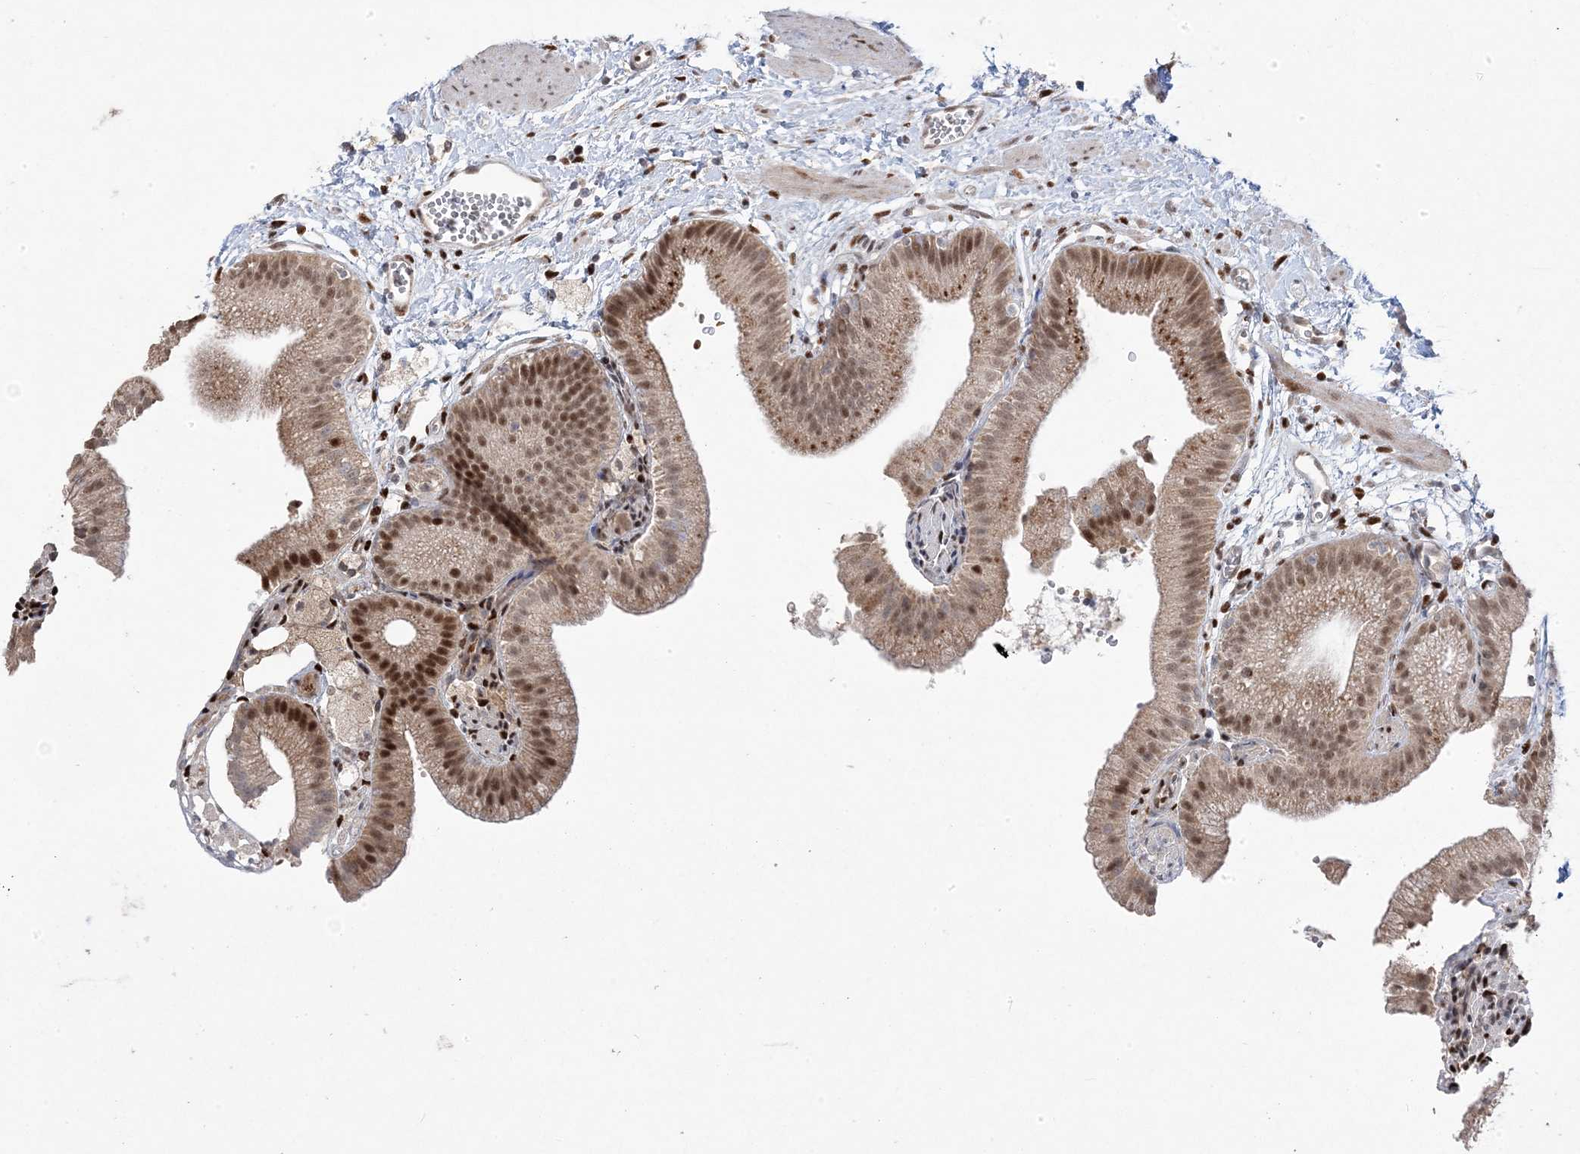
{"staining": {"intensity": "moderate", "quantity": ">75%", "location": "cytoplasmic/membranous,nuclear"}, "tissue": "gallbladder", "cell_type": "Glandular cells", "image_type": "normal", "snomed": [{"axis": "morphology", "description": "Normal tissue, NOS"}, {"axis": "topography", "description": "Gallbladder"}], "caption": "DAB immunohistochemical staining of unremarkable gallbladder demonstrates moderate cytoplasmic/membranous,nuclear protein staining in about >75% of glandular cells.", "gene": "PPOX", "patient": {"sex": "male", "age": 55}}